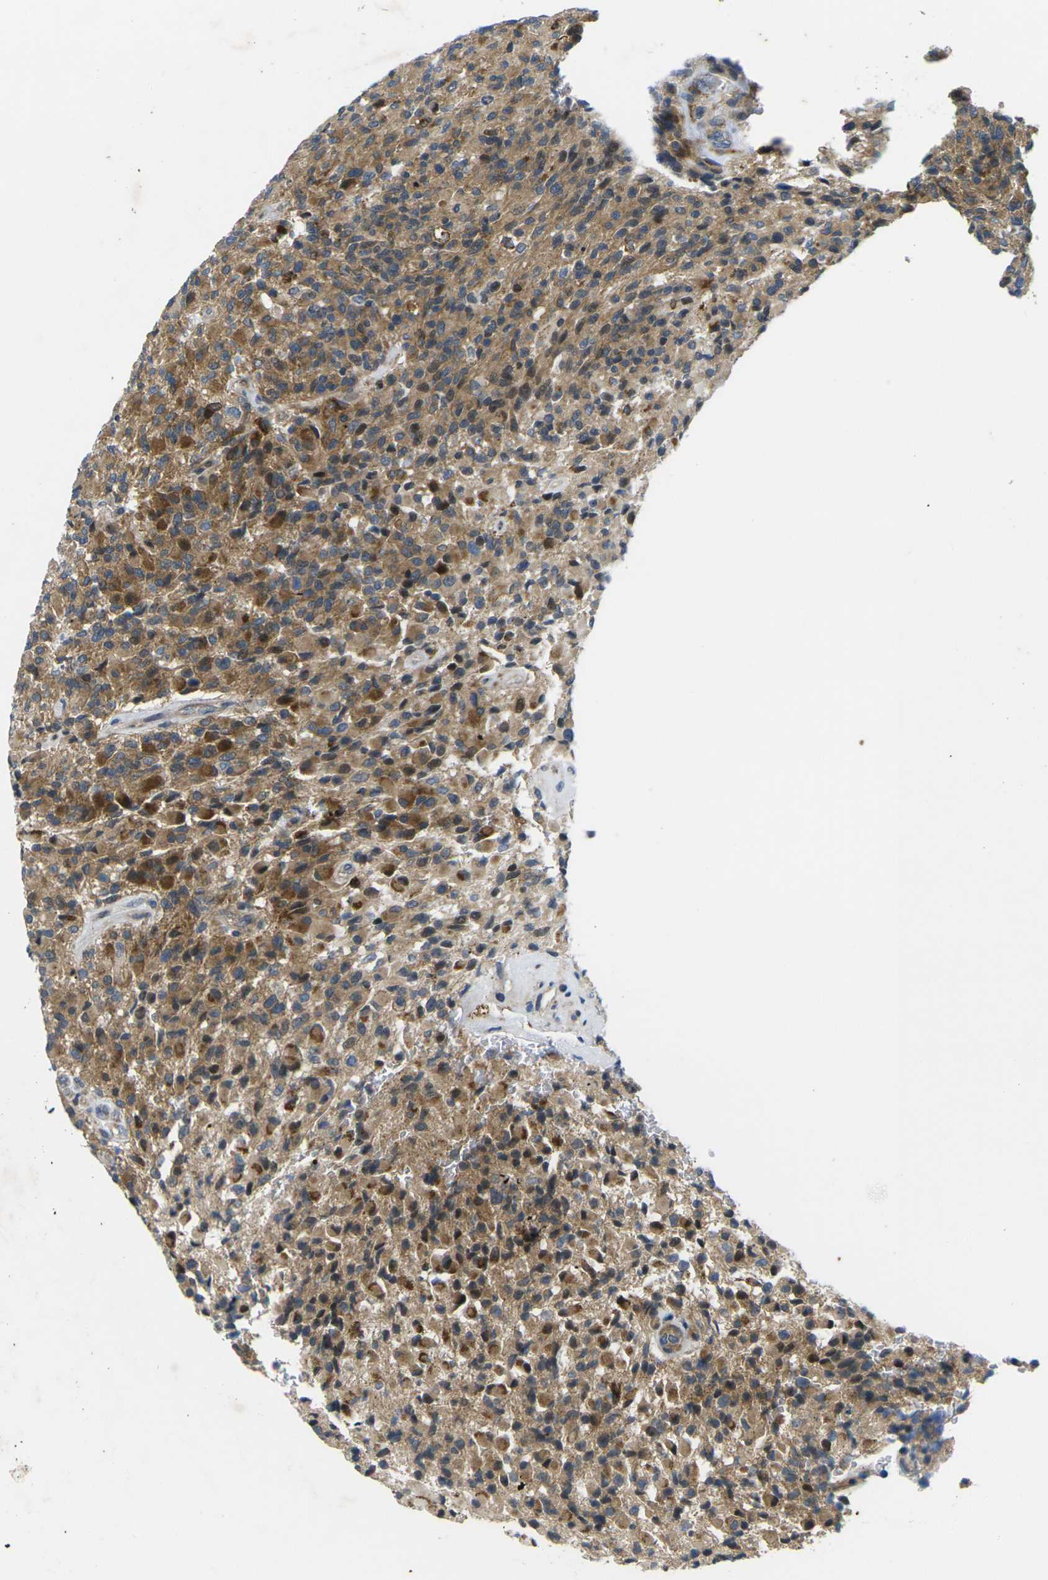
{"staining": {"intensity": "moderate", "quantity": ">75%", "location": "cytoplasmic/membranous"}, "tissue": "glioma", "cell_type": "Tumor cells", "image_type": "cancer", "snomed": [{"axis": "morphology", "description": "Glioma, malignant, High grade"}, {"axis": "topography", "description": "Brain"}], "caption": "Moderate cytoplasmic/membranous protein expression is appreciated in approximately >75% of tumor cells in glioma.", "gene": "ROBO2", "patient": {"sex": "male", "age": 71}}